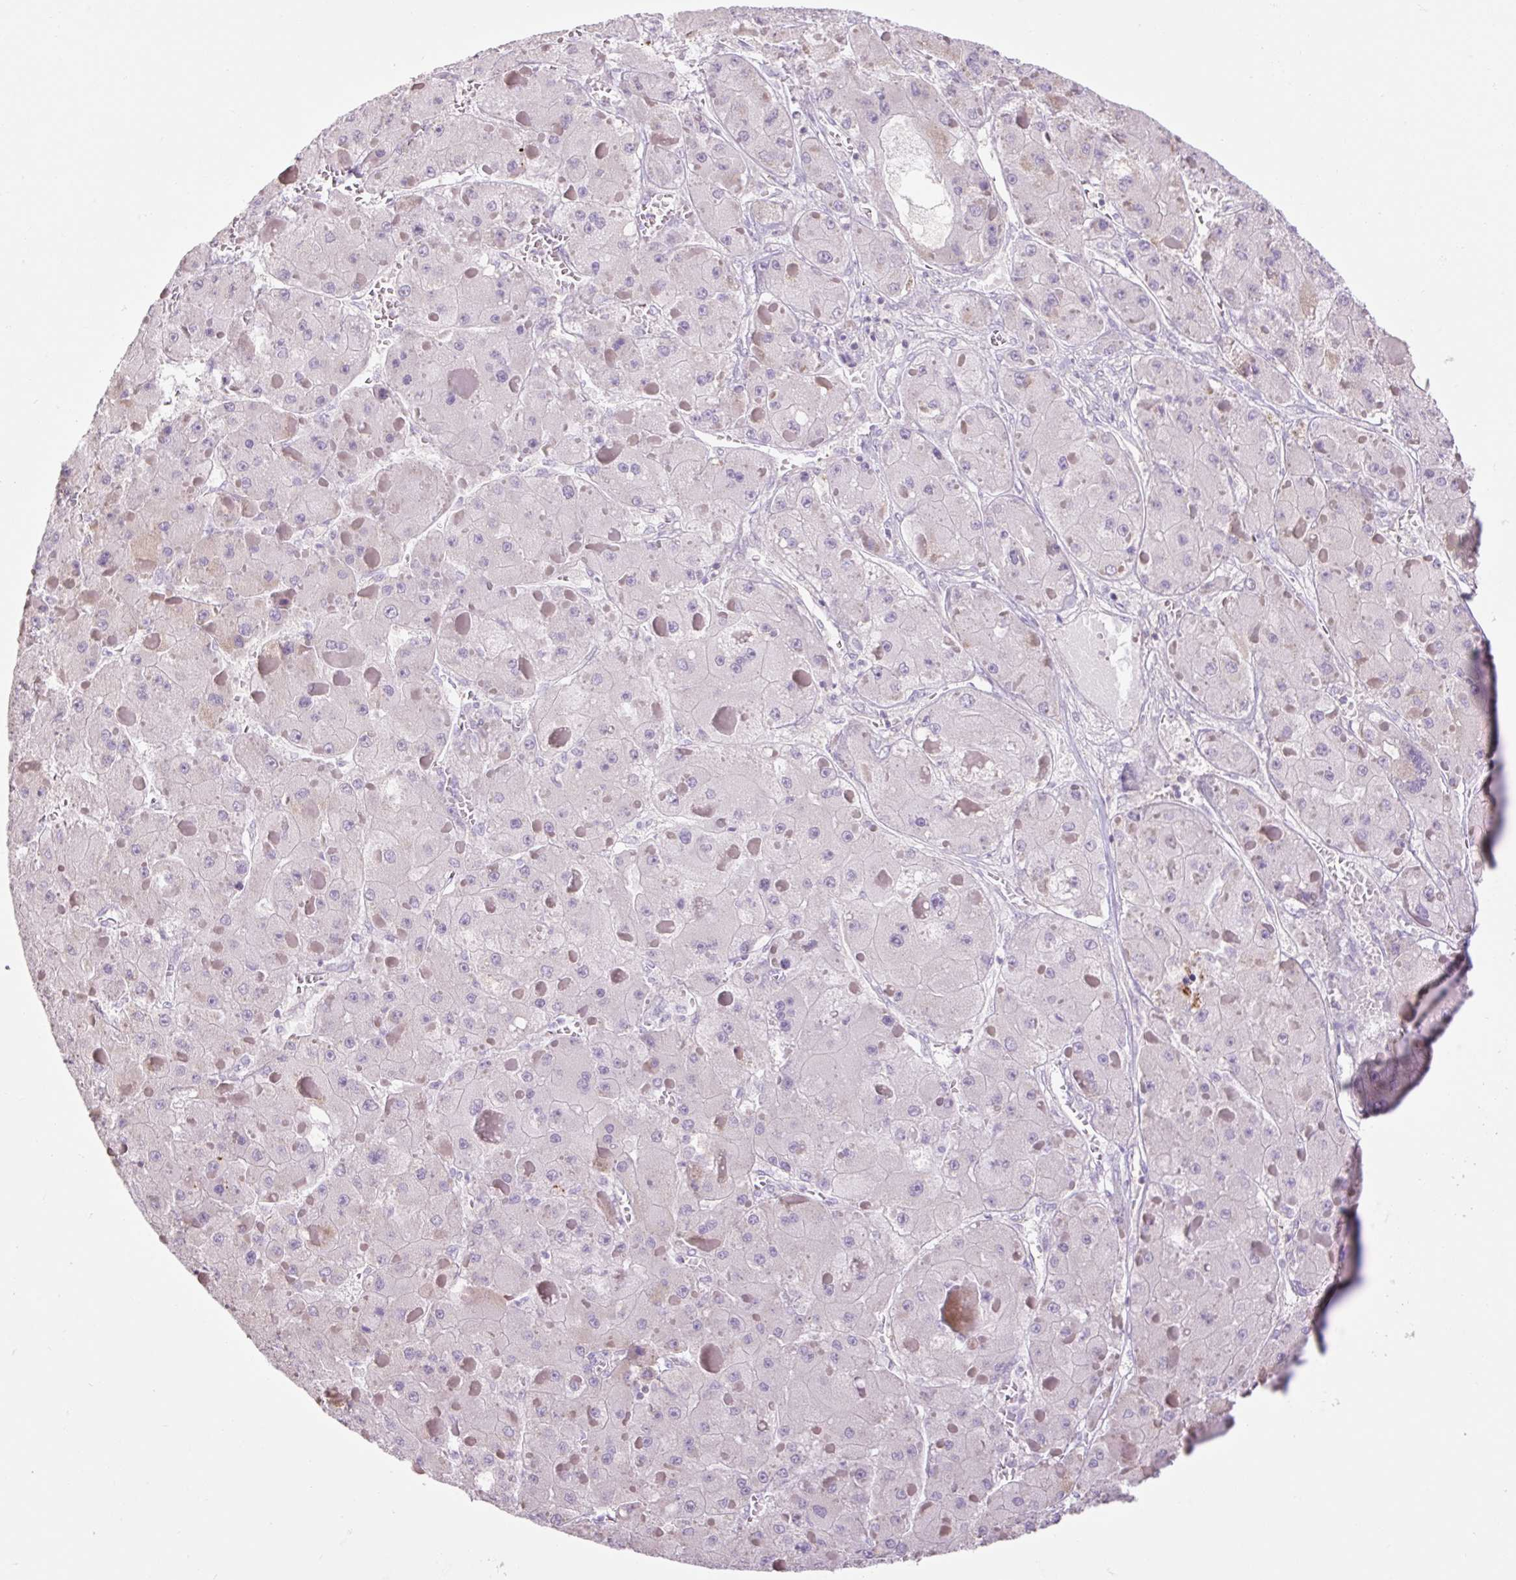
{"staining": {"intensity": "negative", "quantity": "none", "location": "none"}, "tissue": "liver cancer", "cell_type": "Tumor cells", "image_type": "cancer", "snomed": [{"axis": "morphology", "description": "Carcinoma, Hepatocellular, NOS"}, {"axis": "topography", "description": "Liver"}], "caption": "DAB immunohistochemical staining of liver hepatocellular carcinoma displays no significant positivity in tumor cells. (Stains: DAB (3,3'-diaminobenzidine) immunohistochemistry with hematoxylin counter stain, Microscopy: brightfield microscopy at high magnification).", "gene": "GRID2", "patient": {"sex": "female", "age": 73}}